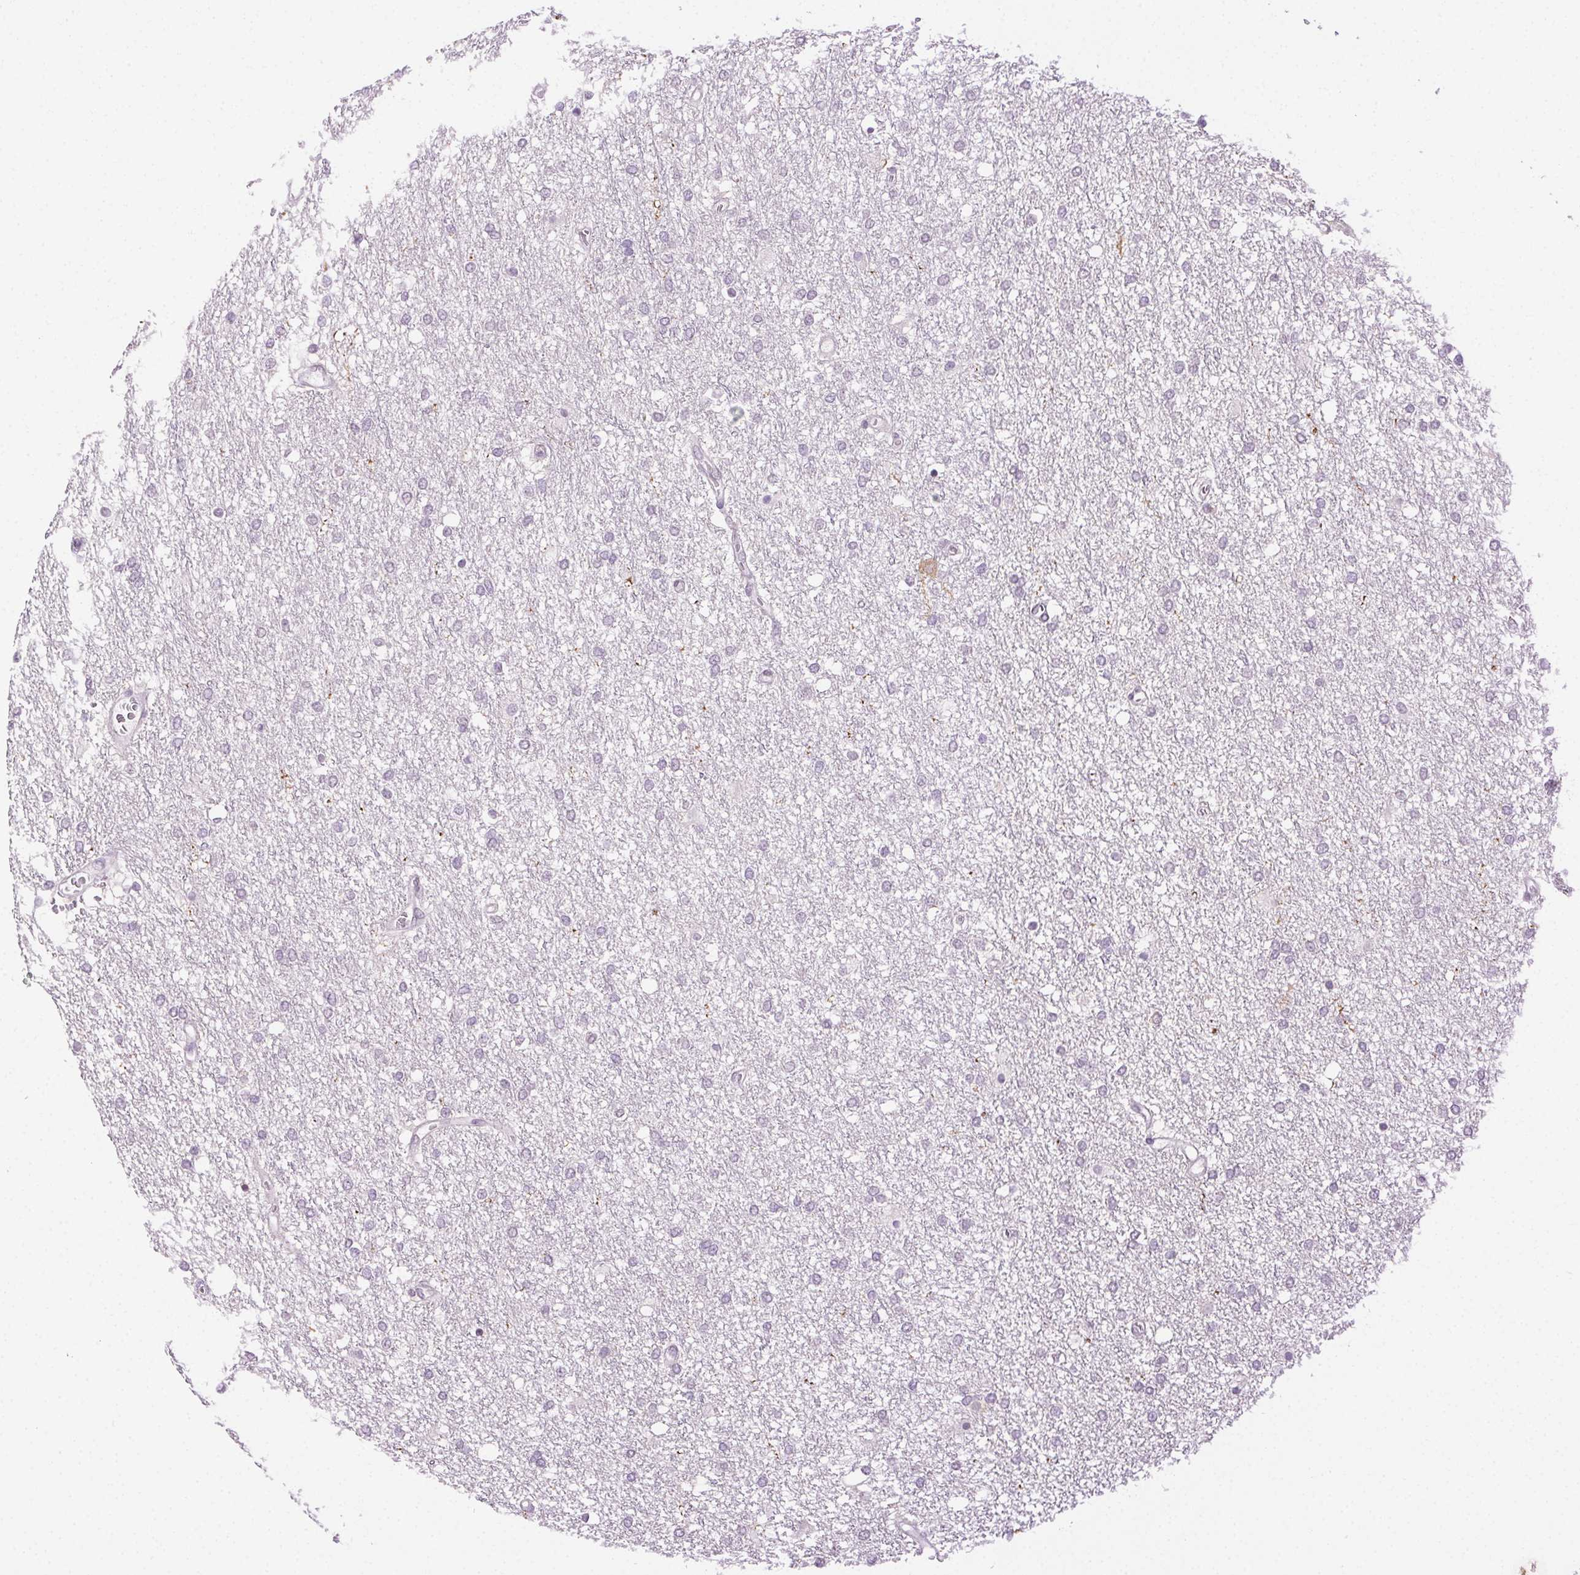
{"staining": {"intensity": "negative", "quantity": "none", "location": "none"}, "tissue": "glioma", "cell_type": "Tumor cells", "image_type": "cancer", "snomed": [{"axis": "morphology", "description": "Glioma, malignant, High grade"}, {"axis": "topography", "description": "Brain"}], "caption": "Malignant high-grade glioma was stained to show a protein in brown. There is no significant positivity in tumor cells.", "gene": "CLDN10", "patient": {"sex": "female", "age": 61}}